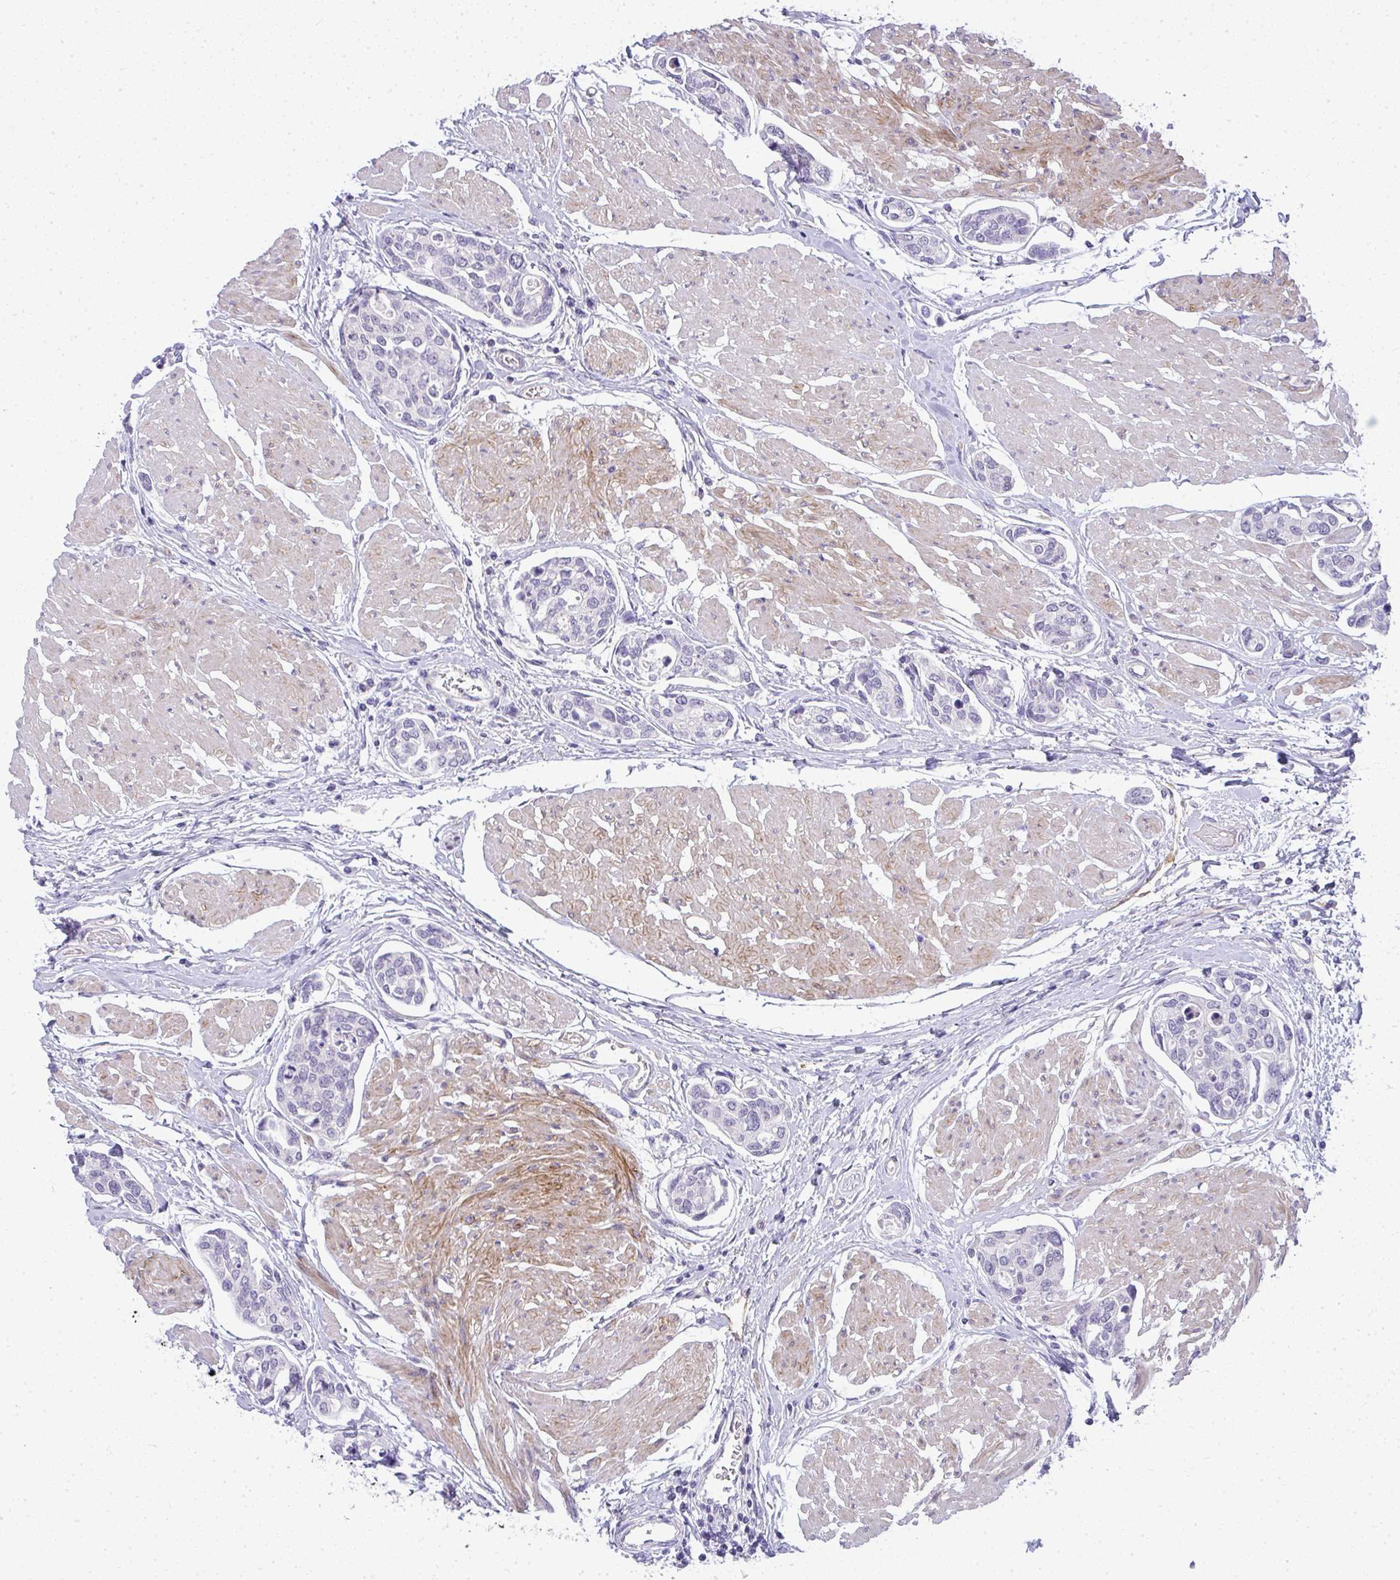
{"staining": {"intensity": "negative", "quantity": "none", "location": "none"}, "tissue": "urothelial cancer", "cell_type": "Tumor cells", "image_type": "cancer", "snomed": [{"axis": "morphology", "description": "Urothelial carcinoma, High grade"}, {"axis": "topography", "description": "Urinary bladder"}], "caption": "Micrograph shows no protein staining in tumor cells of urothelial cancer tissue.", "gene": "TMEM82", "patient": {"sex": "male", "age": 78}}